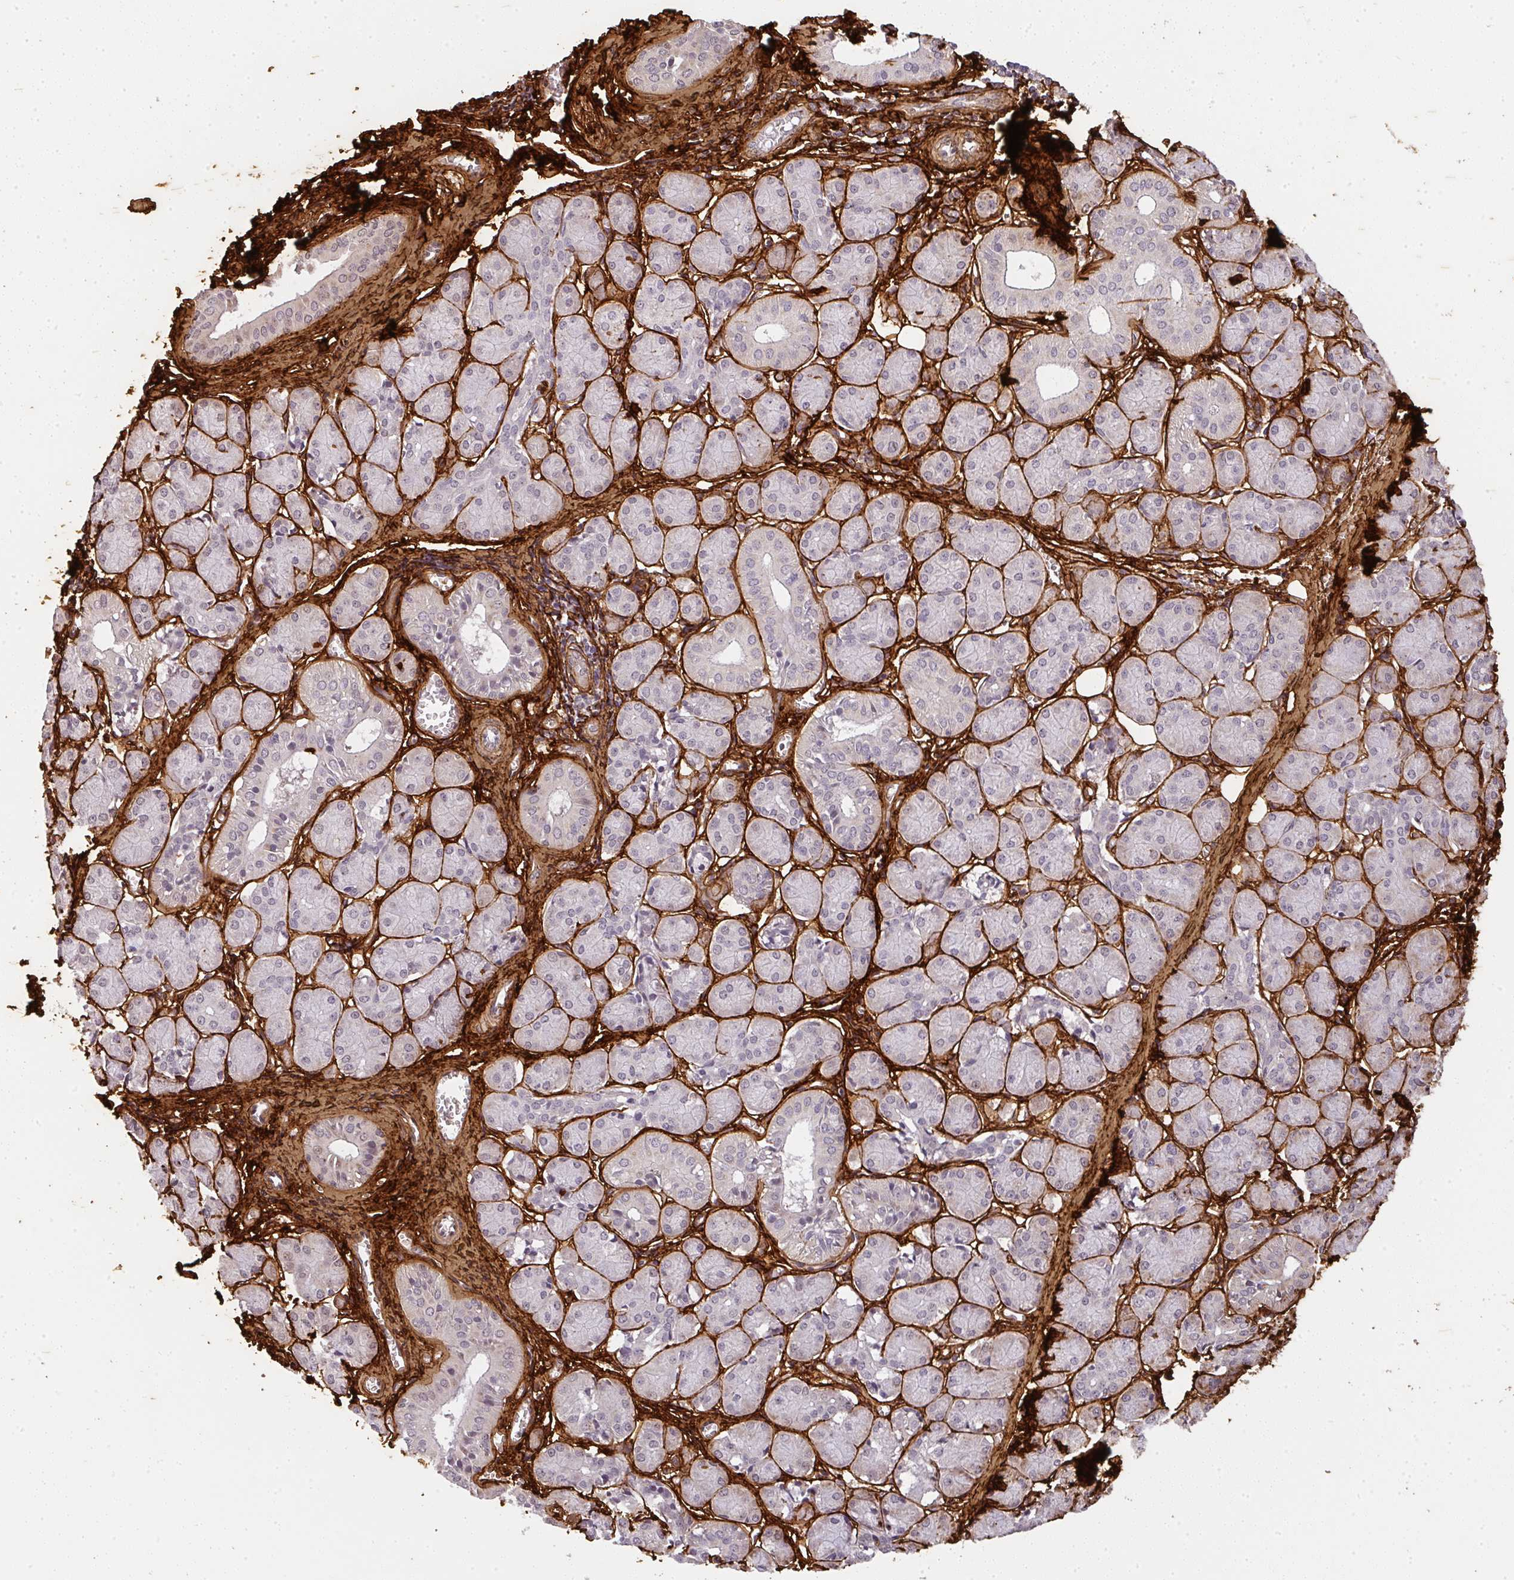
{"staining": {"intensity": "negative", "quantity": "none", "location": "none"}, "tissue": "salivary gland", "cell_type": "Glandular cells", "image_type": "normal", "snomed": [{"axis": "morphology", "description": "Normal tissue, NOS"}, {"axis": "morphology", "description": "Inflammation, NOS"}, {"axis": "topography", "description": "Lymph node"}, {"axis": "topography", "description": "Salivary gland"}], "caption": "An IHC micrograph of benign salivary gland is shown. There is no staining in glandular cells of salivary gland. (DAB (3,3'-diaminobenzidine) immunohistochemistry, high magnification).", "gene": "COL3A1", "patient": {"sex": "male", "age": 3}}